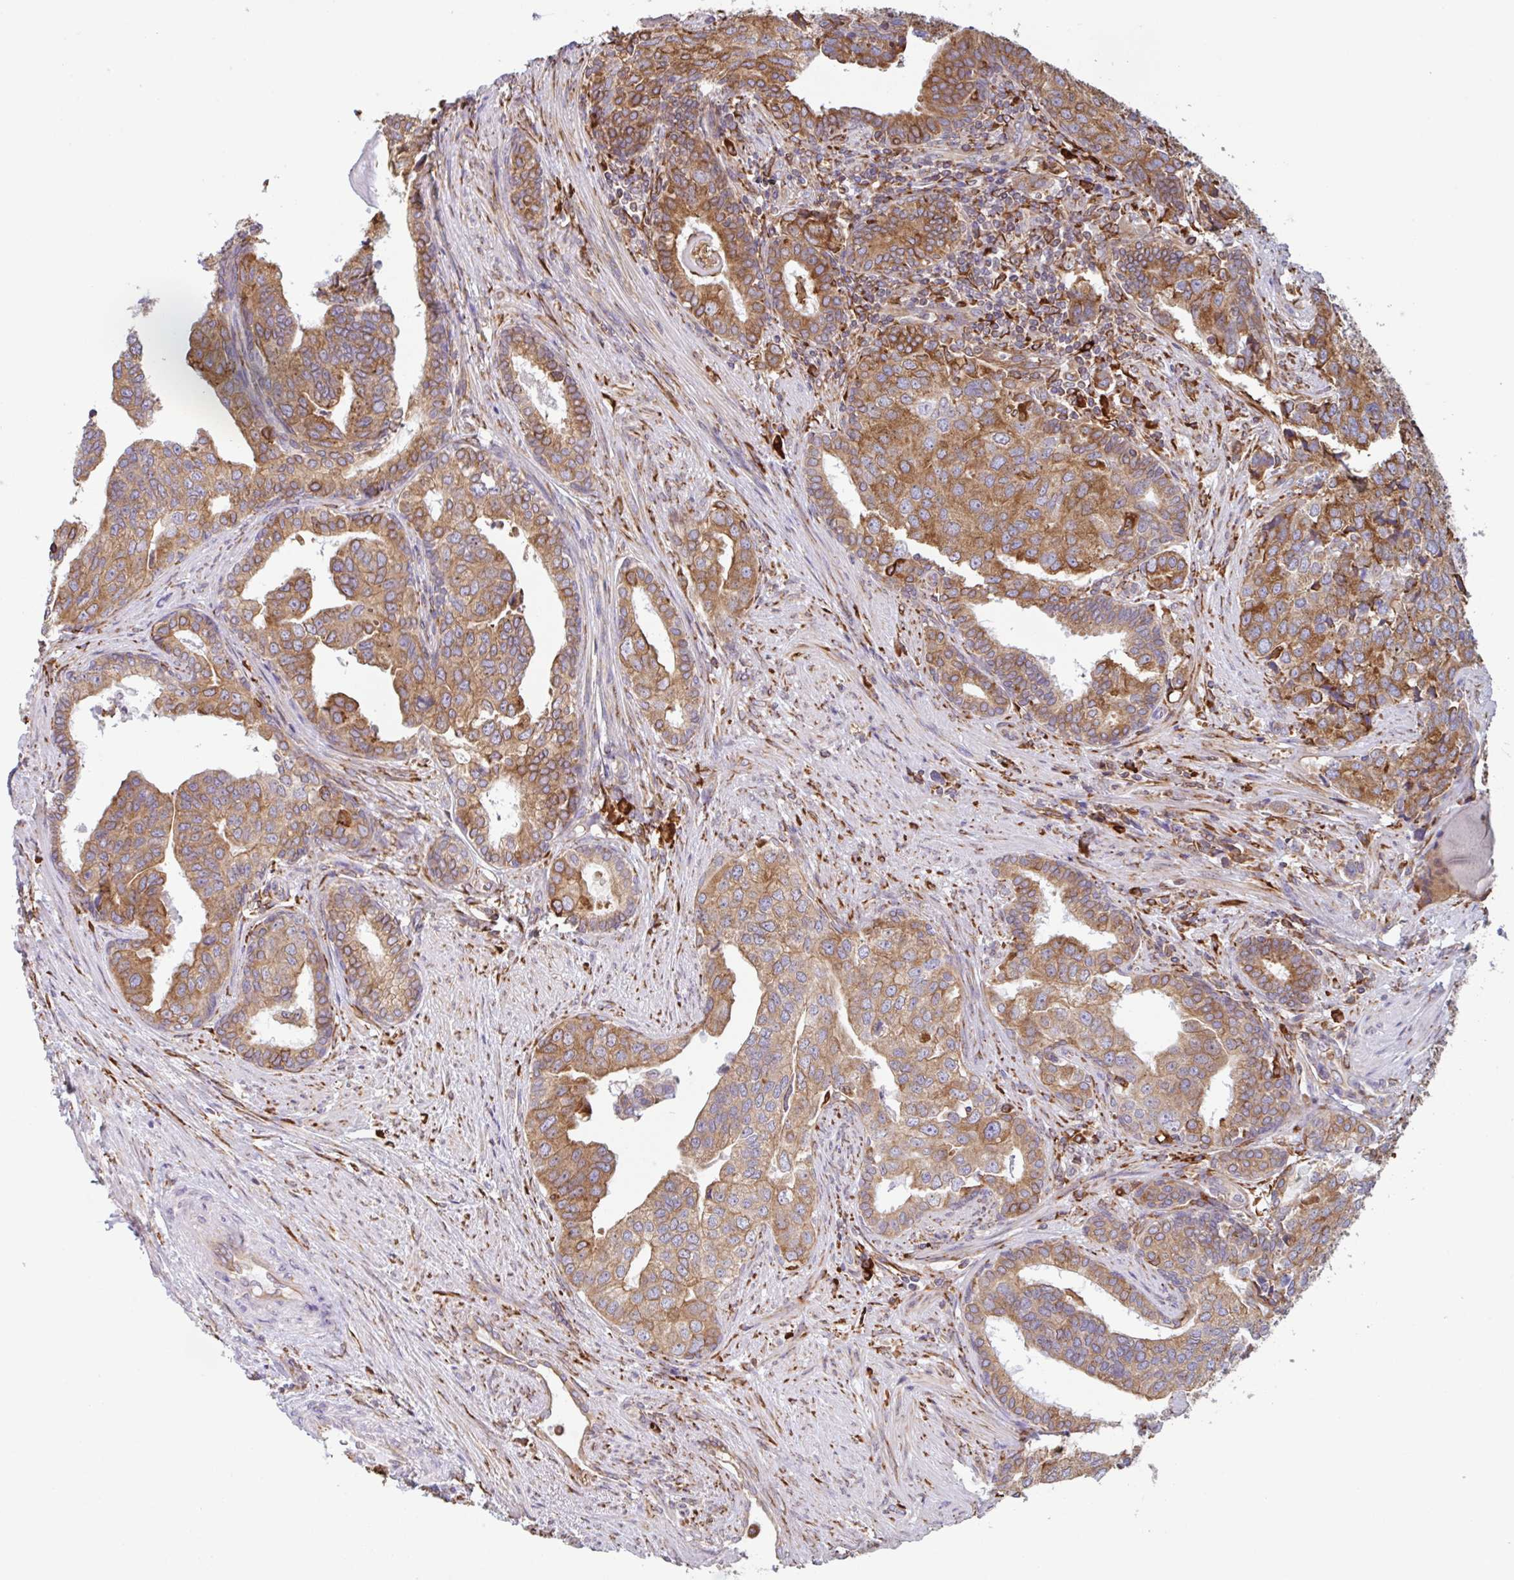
{"staining": {"intensity": "moderate", "quantity": ">75%", "location": "cytoplasmic/membranous"}, "tissue": "prostate cancer", "cell_type": "Tumor cells", "image_type": "cancer", "snomed": [{"axis": "morphology", "description": "Adenocarcinoma, High grade"}, {"axis": "topography", "description": "Prostate"}], "caption": "Immunohistochemistry (IHC) photomicrograph of human prostate cancer stained for a protein (brown), which reveals medium levels of moderate cytoplasmic/membranous staining in about >75% of tumor cells.", "gene": "DOK4", "patient": {"sex": "male", "age": 68}}